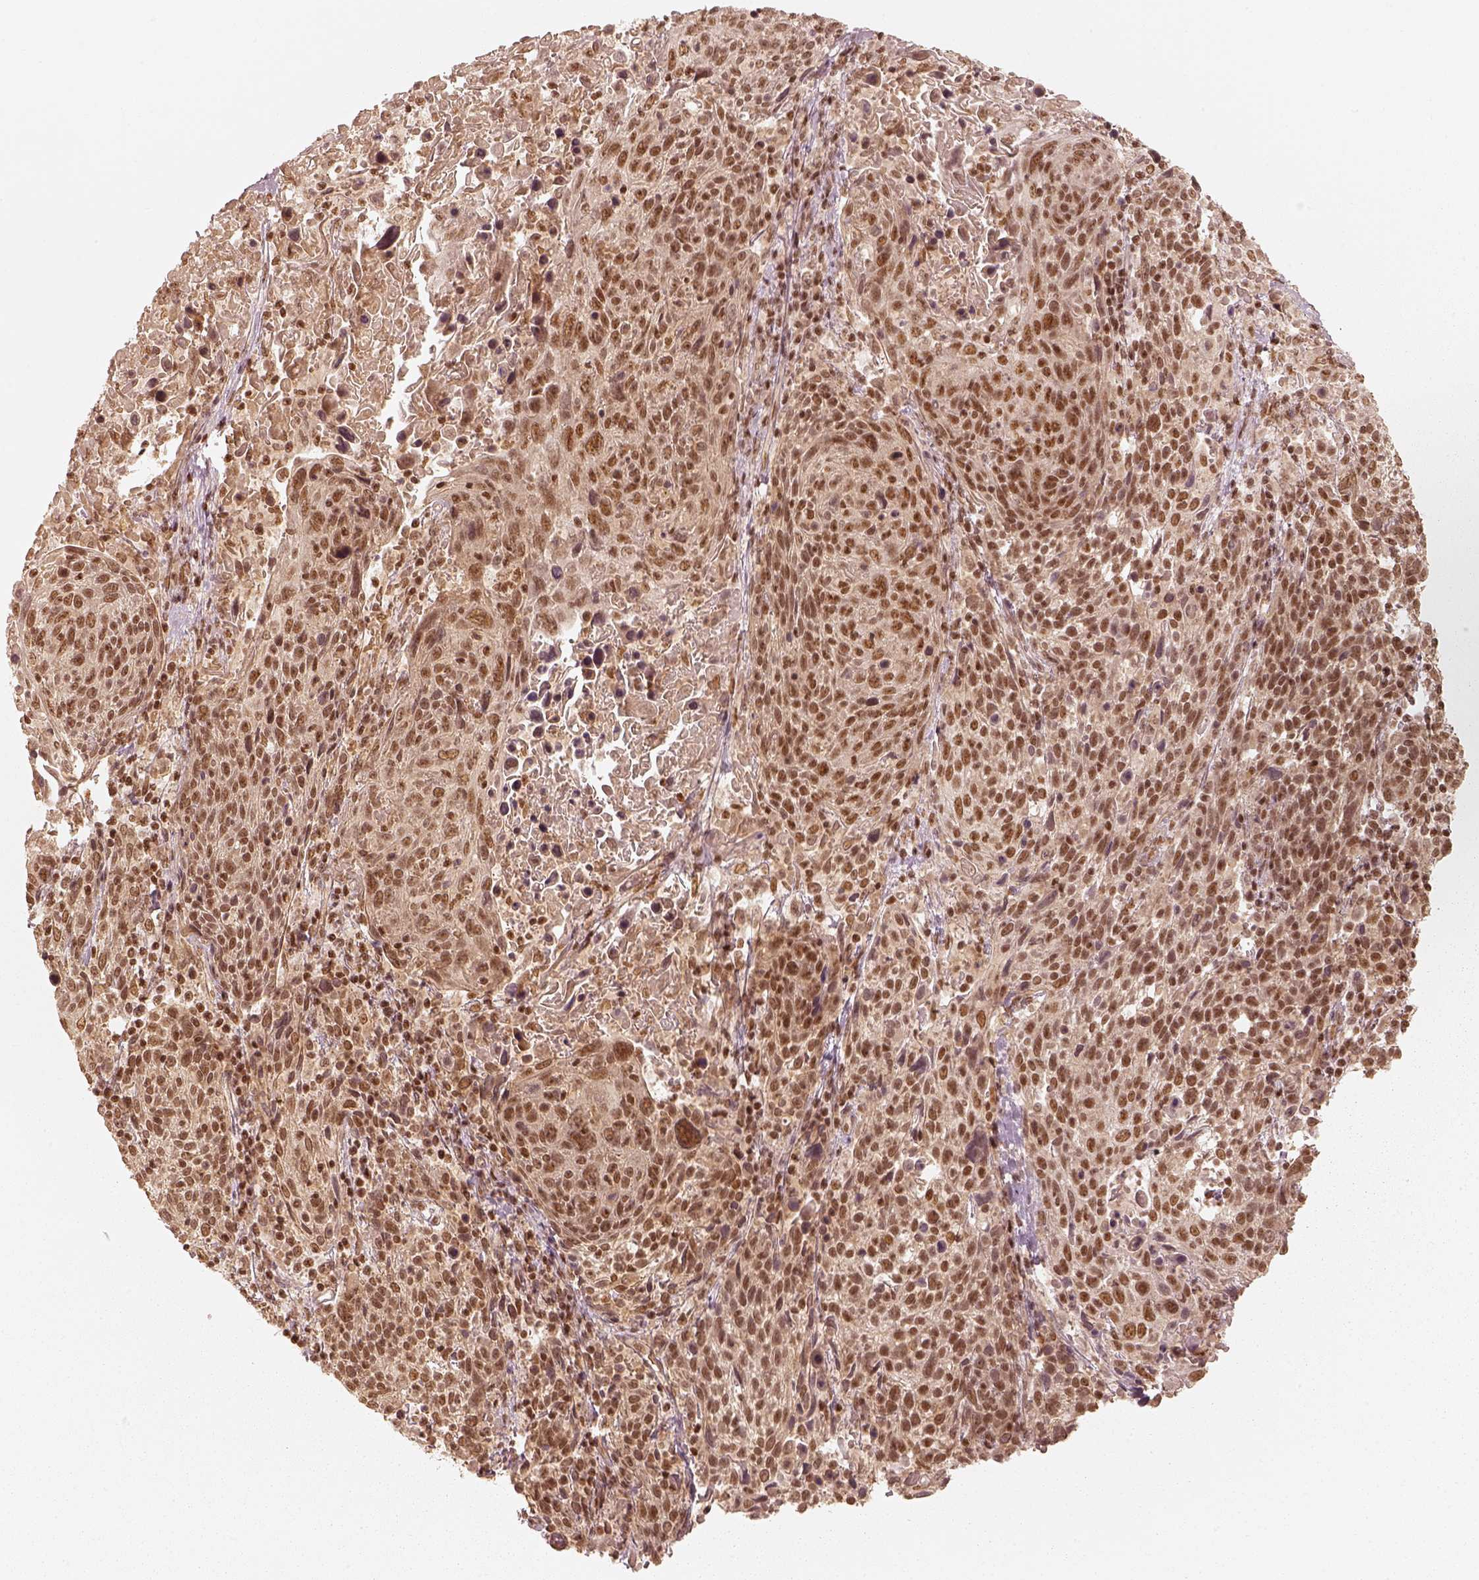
{"staining": {"intensity": "moderate", "quantity": ">75%", "location": "nuclear"}, "tissue": "cervical cancer", "cell_type": "Tumor cells", "image_type": "cancer", "snomed": [{"axis": "morphology", "description": "Squamous cell carcinoma, NOS"}, {"axis": "topography", "description": "Cervix"}], "caption": "The photomicrograph exhibits staining of cervical cancer, revealing moderate nuclear protein positivity (brown color) within tumor cells.", "gene": "GMEB2", "patient": {"sex": "female", "age": 61}}